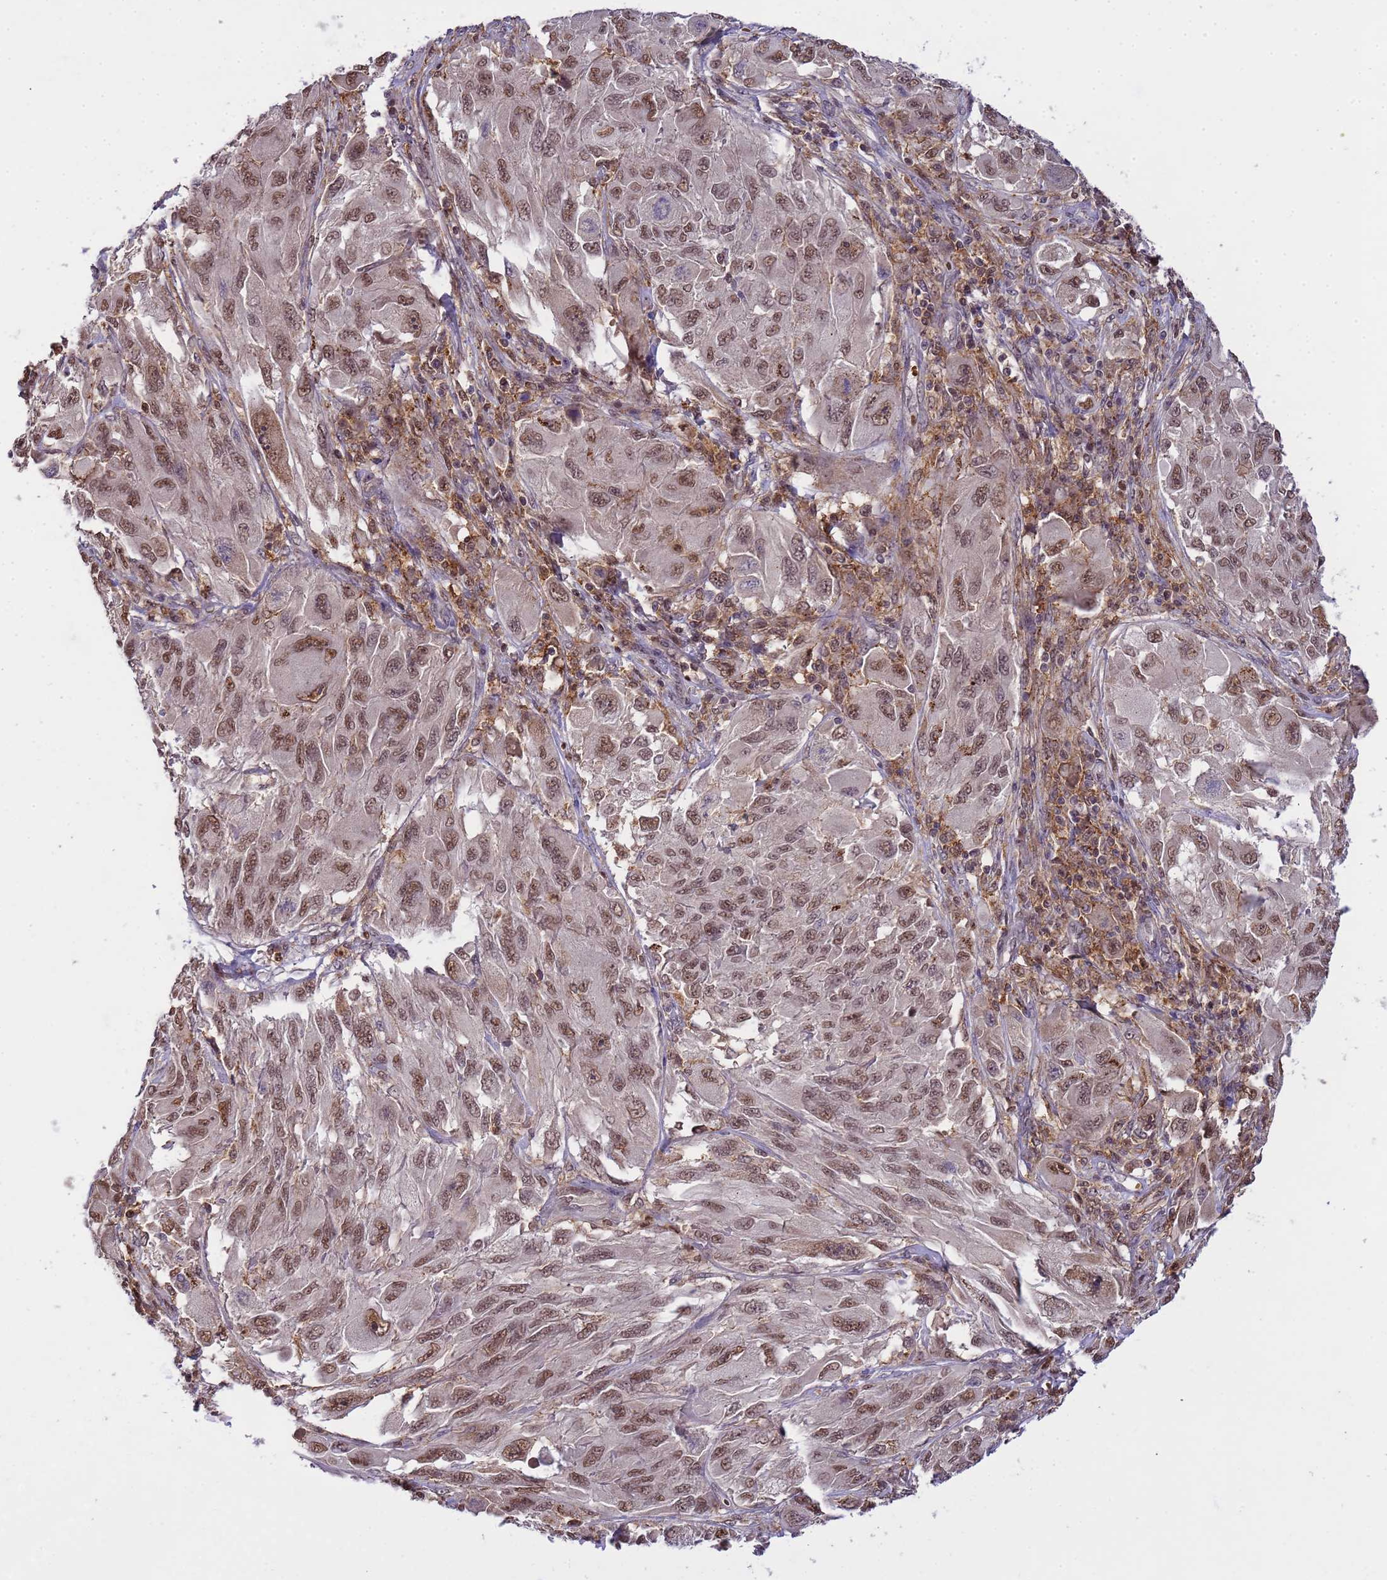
{"staining": {"intensity": "moderate", "quantity": ">75%", "location": "nuclear"}, "tissue": "melanoma", "cell_type": "Tumor cells", "image_type": "cancer", "snomed": [{"axis": "morphology", "description": "Malignant melanoma, NOS"}, {"axis": "topography", "description": "Skin"}], "caption": "High-magnification brightfield microscopy of melanoma stained with DAB (brown) and counterstained with hematoxylin (blue). tumor cells exhibit moderate nuclear expression is appreciated in about>75% of cells.", "gene": "CD53", "patient": {"sex": "female", "age": 91}}